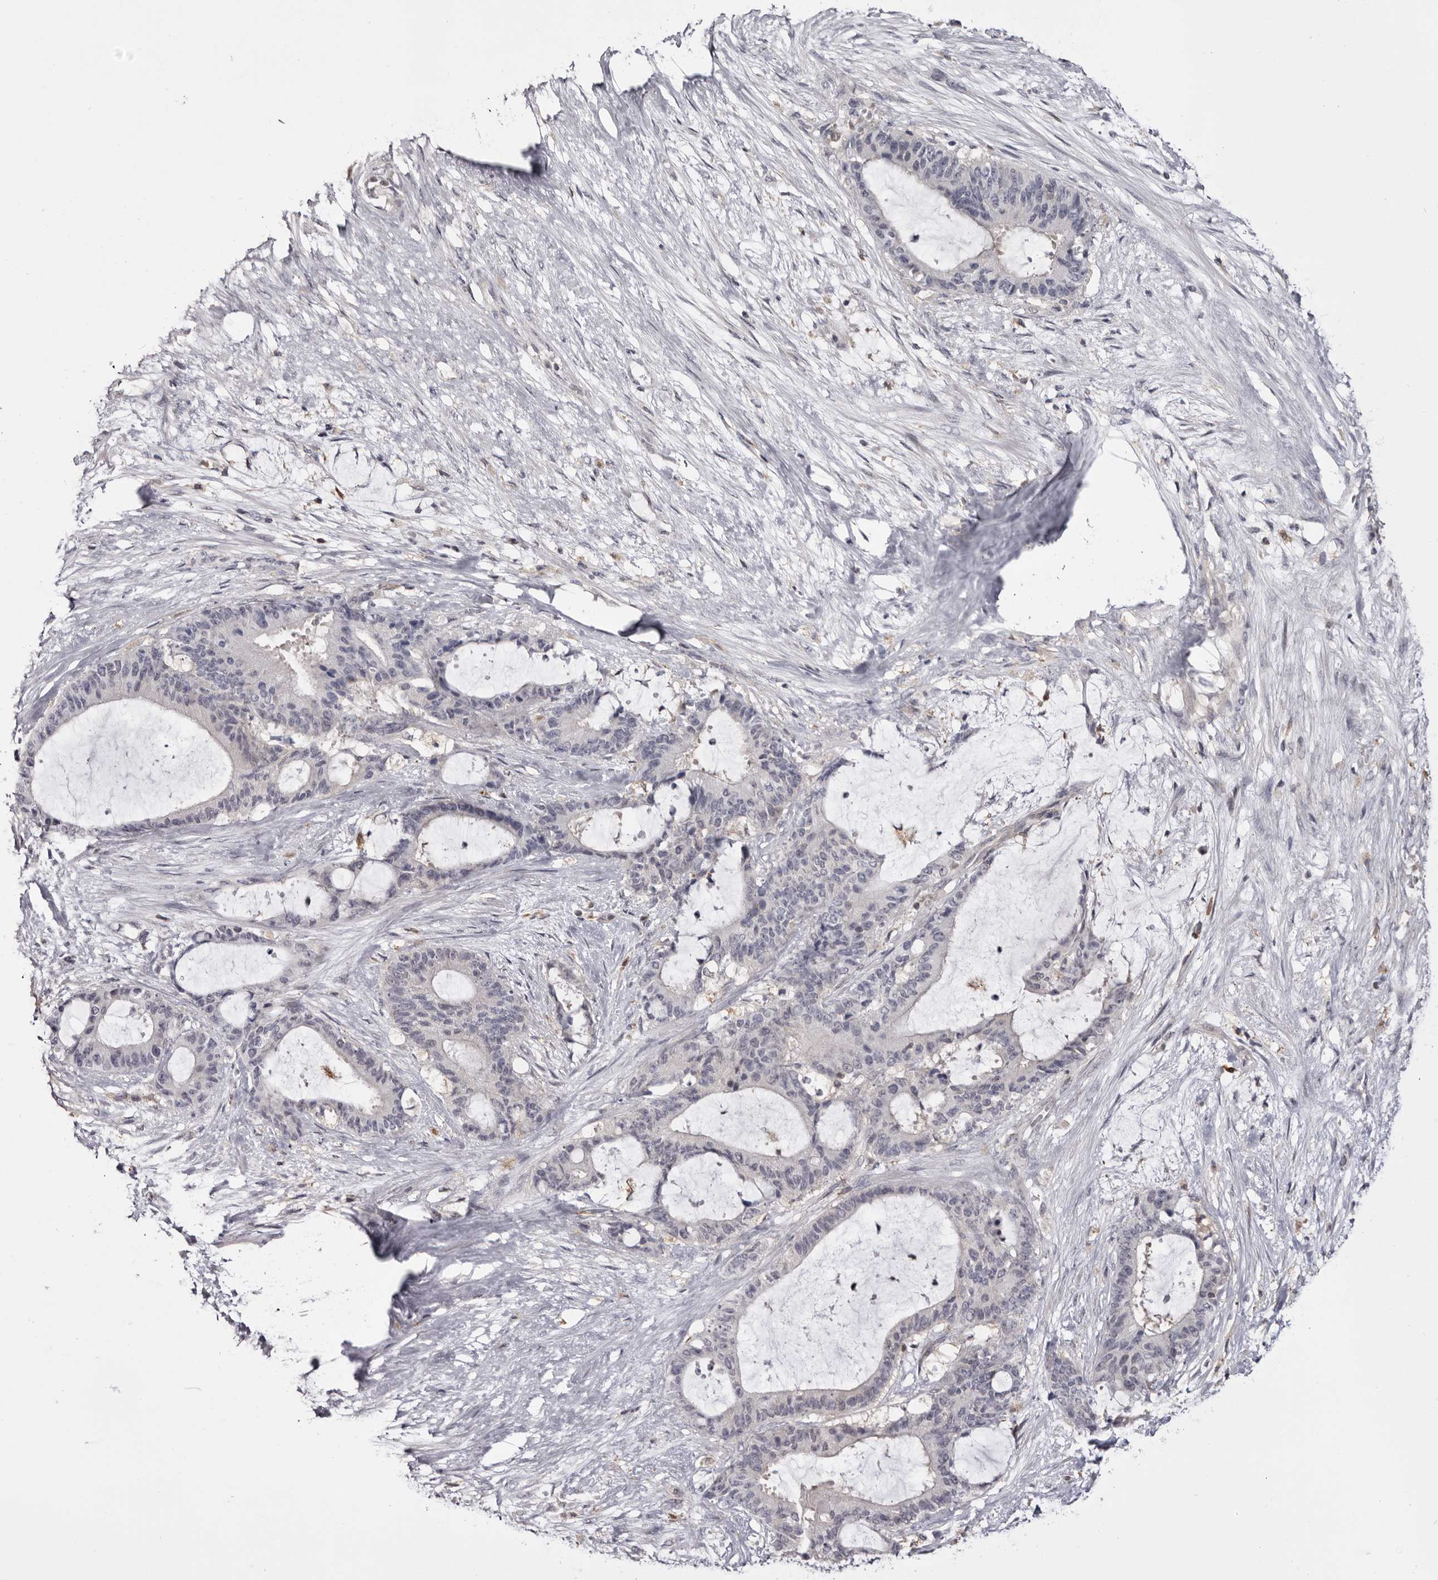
{"staining": {"intensity": "negative", "quantity": "none", "location": "none"}, "tissue": "liver cancer", "cell_type": "Tumor cells", "image_type": "cancer", "snomed": [{"axis": "morphology", "description": "Normal tissue, NOS"}, {"axis": "morphology", "description": "Cholangiocarcinoma"}, {"axis": "topography", "description": "Liver"}, {"axis": "topography", "description": "Peripheral nerve tissue"}], "caption": "Photomicrograph shows no protein expression in tumor cells of cholangiocarcinoma (liver) tissue. (Brightfield microscopy of DAB (3,3'-diaminobenzidine) immunohistochemistry (IHC) at high magnification).", "gene": "TNNI1", "patient": {"sex": "female", "age": 73}}